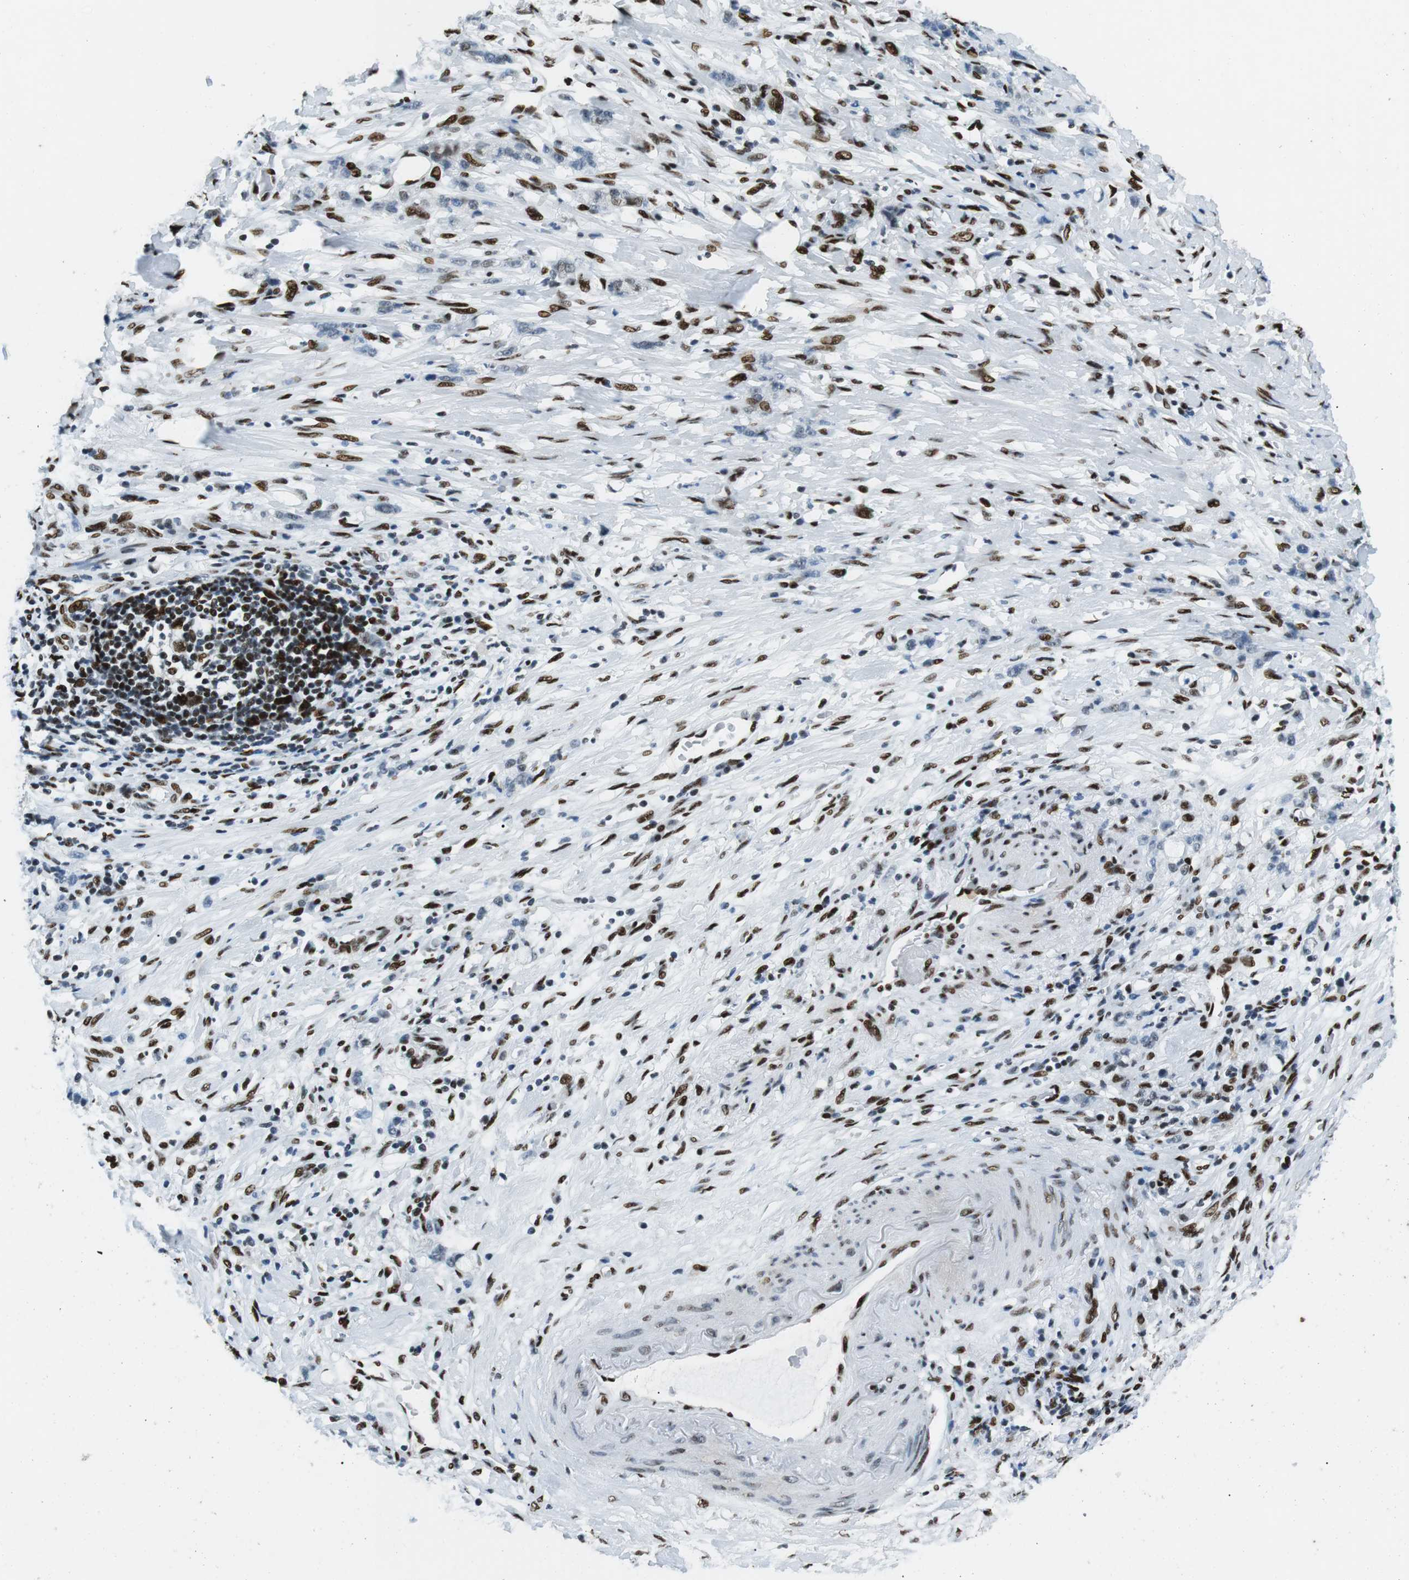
{"staining": {"intensity": "moderate", "quantity": "<25%", "location": "nuclear"}, "tissue": "stomach cancer", "cell_type": "Tumor cells", "image_type": "cancer", "snomed": [{"axis": "morphology", "description": "Adenocarcinoma, NOS"}, {"axis": "topography", "description": "Stomach, lower"}], "caption": "Tumor cells show low levels of moderate nuclear staining in about <25% of cells in human adenocarcinoma (stomach).", "gene": "PML", "patient": {"sex": "male", "age": 88}}